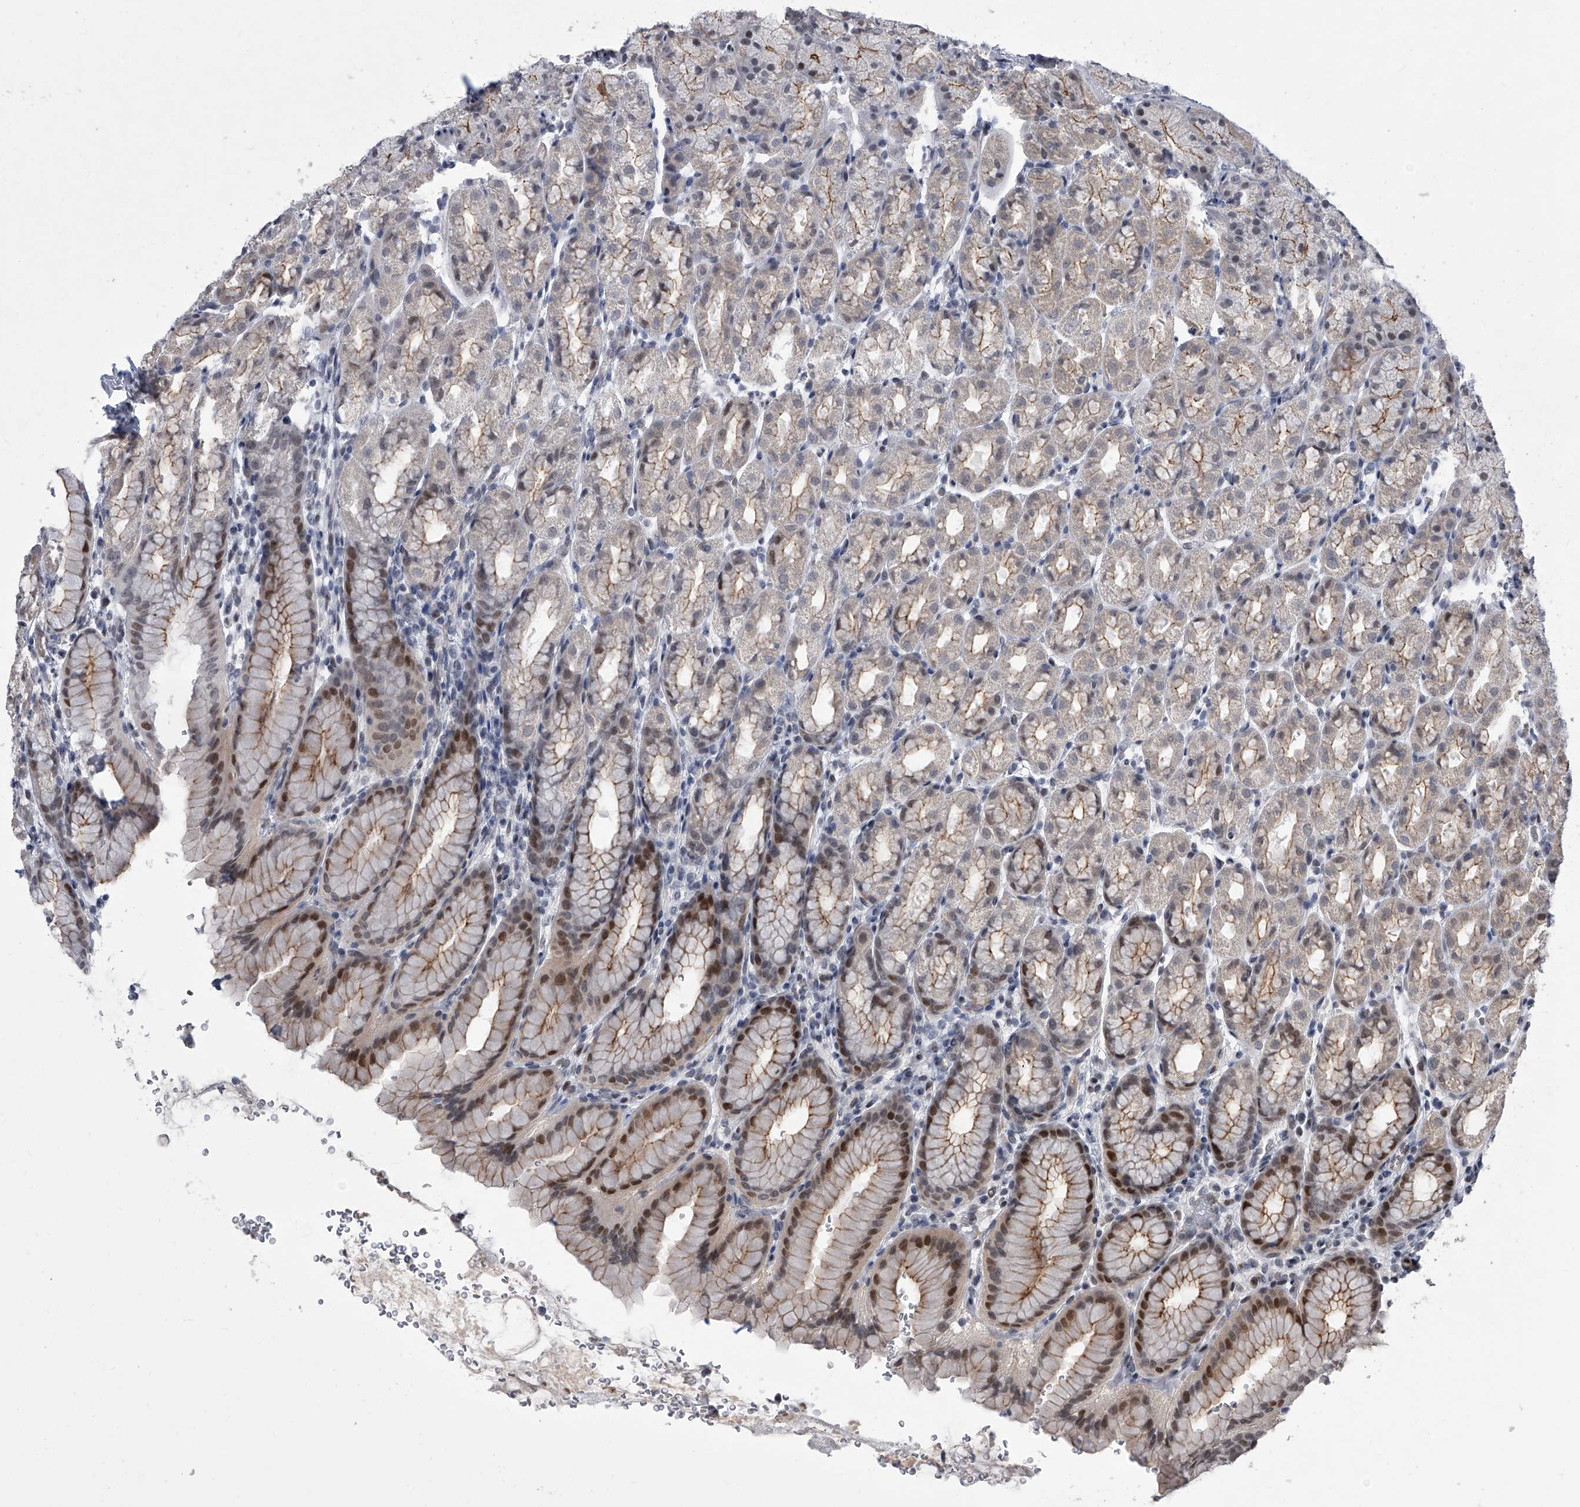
{"staining": {"intensity": "moderate", "quantity": "25%-75%", "location": "cytoplasmic/membranous,nuclear"}, "tissue": "stomach", "cell_type": "Glandular cells", "image_type": "normal", "snomed": [{"axis": "morphology", "description": "Normal tissue, NOS"}, {"axis": "topography", "description": "Stomach"}], "caption": "A micrograph of human stomach stained for a protein reveals moderate cytoplasmic/membranous,nuclear brown staining in glandular cells. Nuclei are stained in blue.", "gene": "ZNF426", "patient": {"sex": "male", "age": 42}}